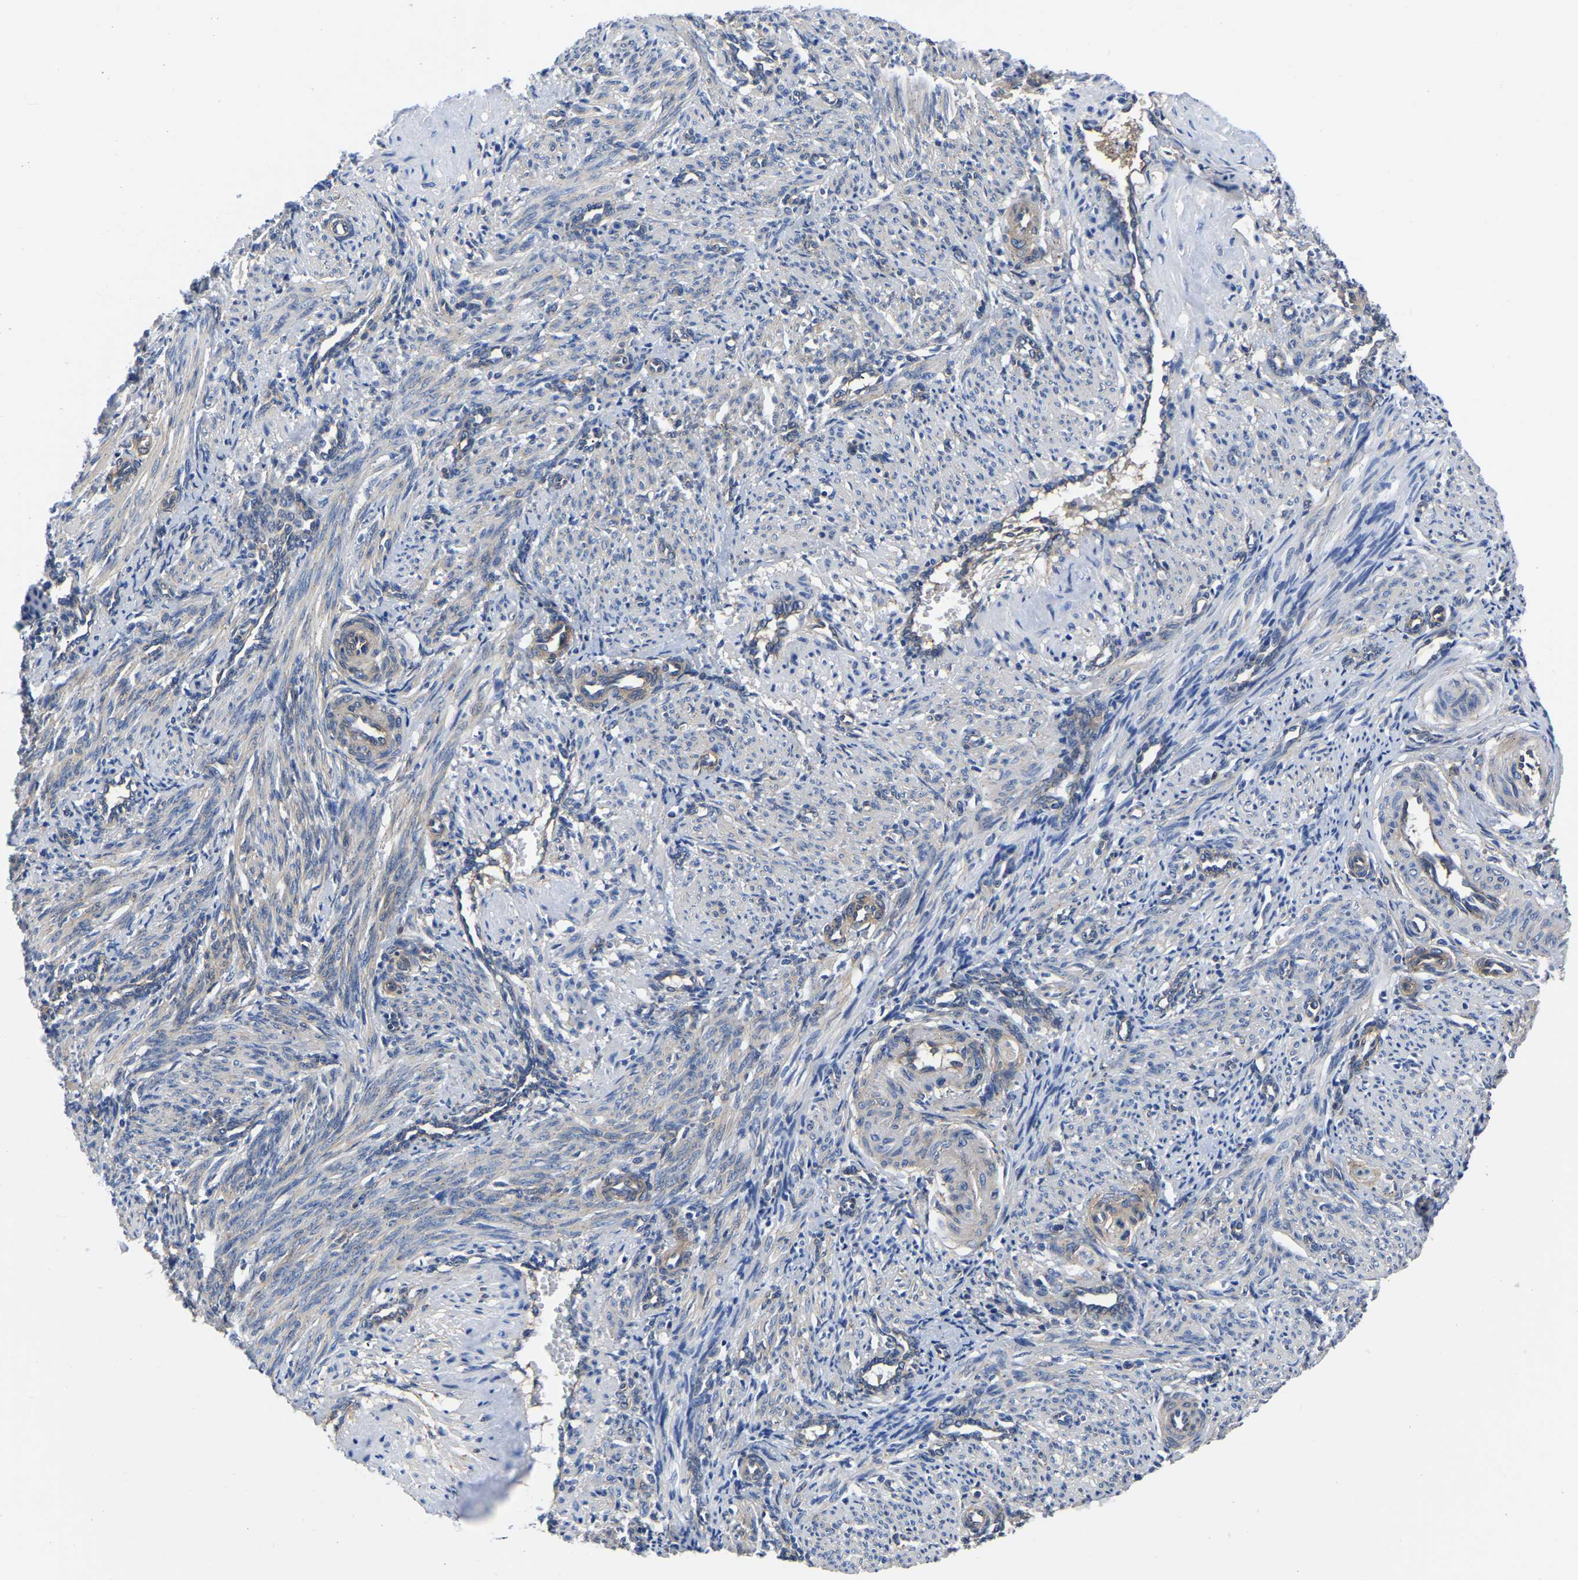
{"staining": {"intensity": "weak", "quantity": "<25%", "location": "cytoplasmic/membranous"}, "tissue": "smooth muscle", "cell_type": "Smooth muscle cells", "image_type": "normal", "snomed": [{"axis": "morphology", "description": "Normal tissue, NOS"}, {"axis": "topography", "description": "Endometrium"}], "caption": "Smooth muscle cells show no significant protein positivity in unremarkable smooth muscle. Brightfield microscopy of immunohistochemistry stained with DAB (brown) and hematoxylin (blue), captured at high magnification.", "gene": "TFG", "patient": {"sex": "female", "age": 33}}